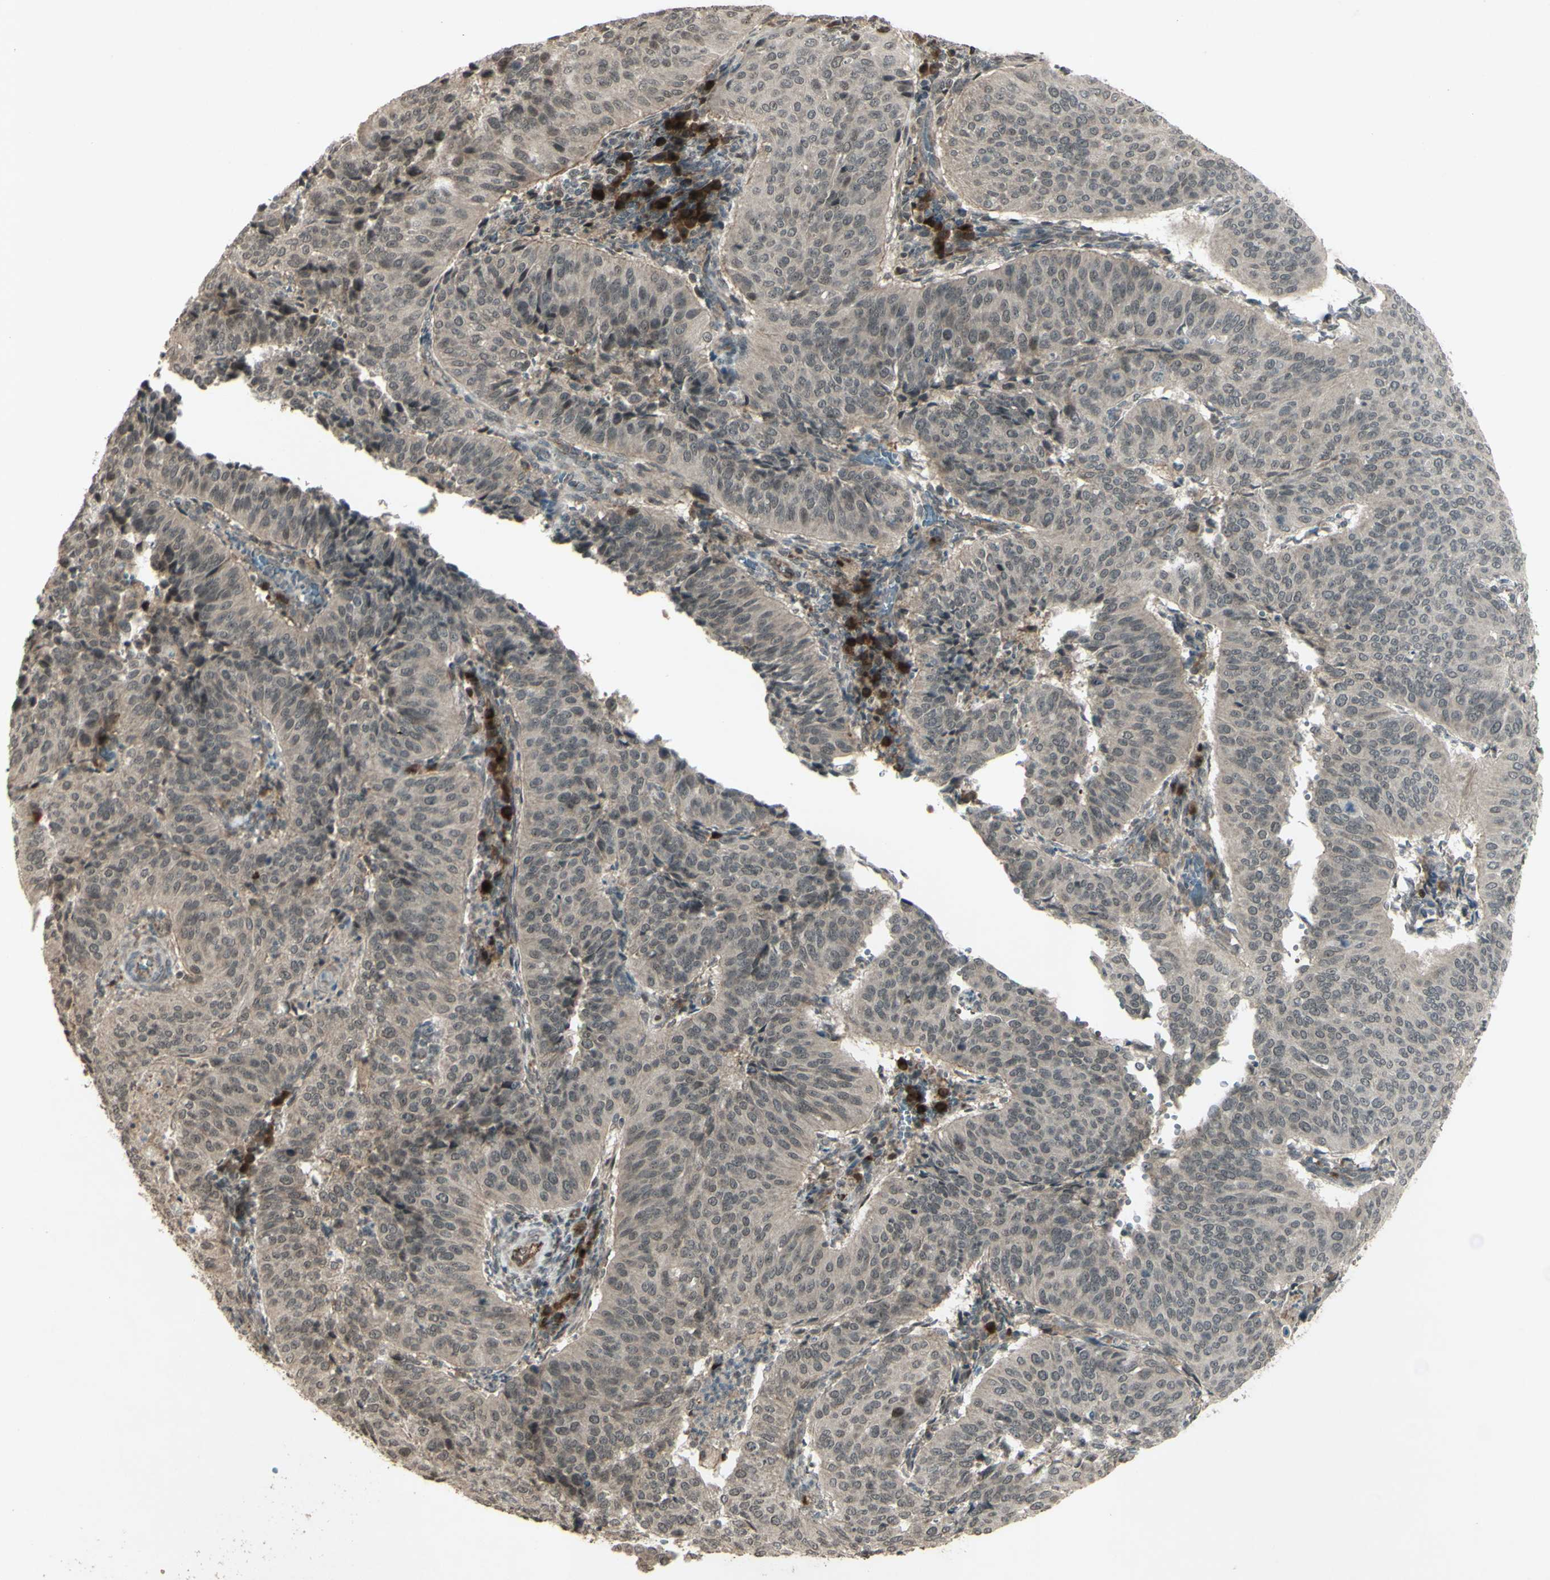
{"staining": {"intensity": "weak", "quantity": ">75%", "location": "cytoplasmic/membranous"}, "tissue": "cervical cancer", "cell_type": "Tumor cells", "image_type": "cancer", "snomed": [{"axis": "morphology", "description": "Normal tissue, NOS"}, {"axis": "morphology", "description": "Squamous cell carcinoma, NOS"}, {"axis": "topography", "description": "Cervix"}], "caption": "Weak cytoplasmic/membranous staining for a protein is appreciated in about >75% of tumor cells of cervical squamous cell carcinoma using immunohistochemistry.", "gene": "BLNK", "patient": {"sex": "female", "age": 39}}